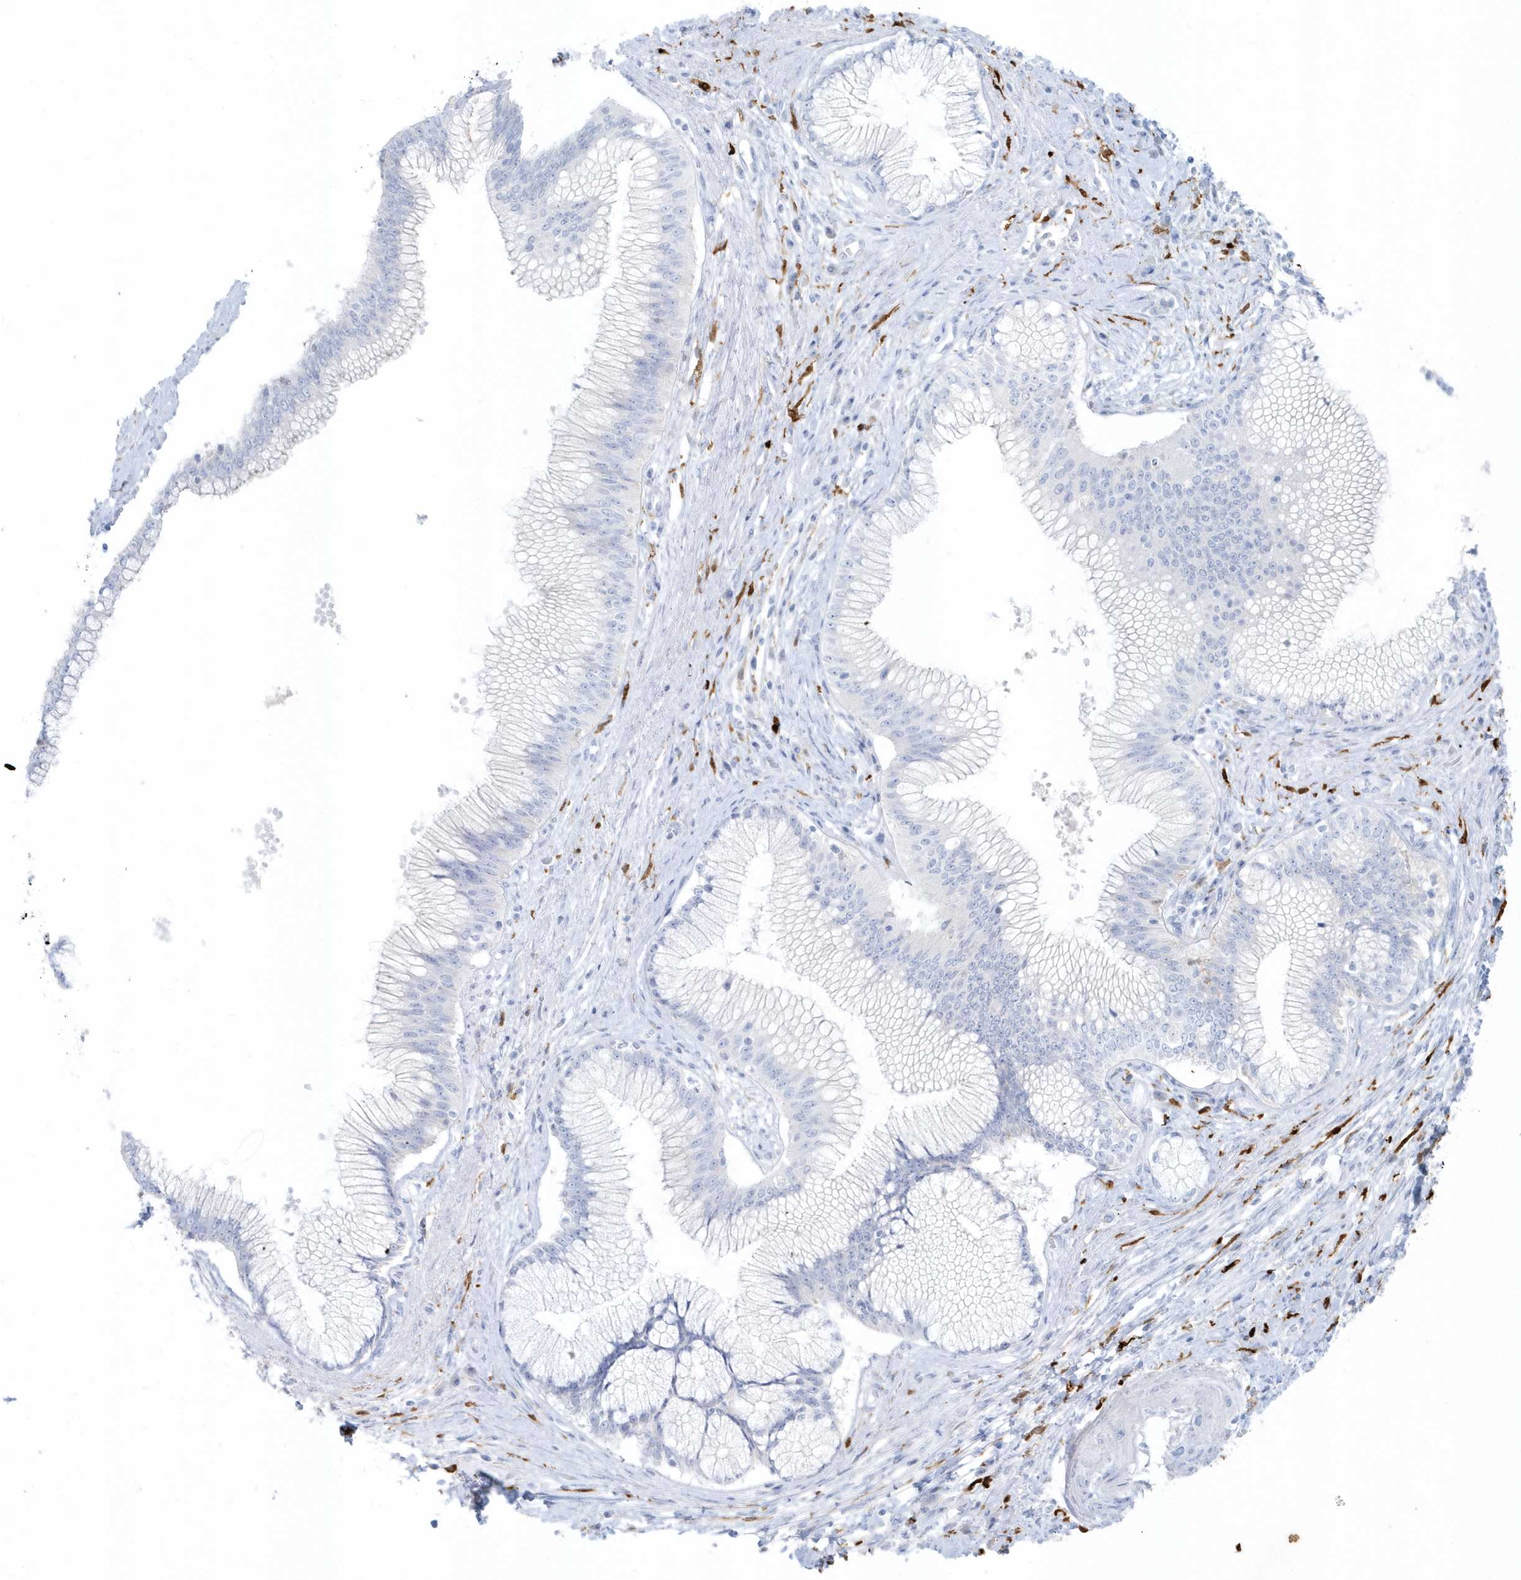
{"staining": {"intensity": "negative", "quantity": "none", "location": "none"}, "tissue": "pancreatic cancer", "cell_type": "Tumor cells", "image_type": "cancer", "snomed": [{"axis": "morphology", "description": "Adenocarcinoma, NOS"}, {"axis": "topography", "description": "Pancreas"}], "caption": "Tumor cells show no significant protein expression in adenocarcinoma (pancreatic). (Stains: DAB immunohistochemistry with hematoxylin counter stain, Microscopy: brightfield microscopy at high magnification).", "gene": "FAM98A", "patient": {"sex": "male", "age": 68}}